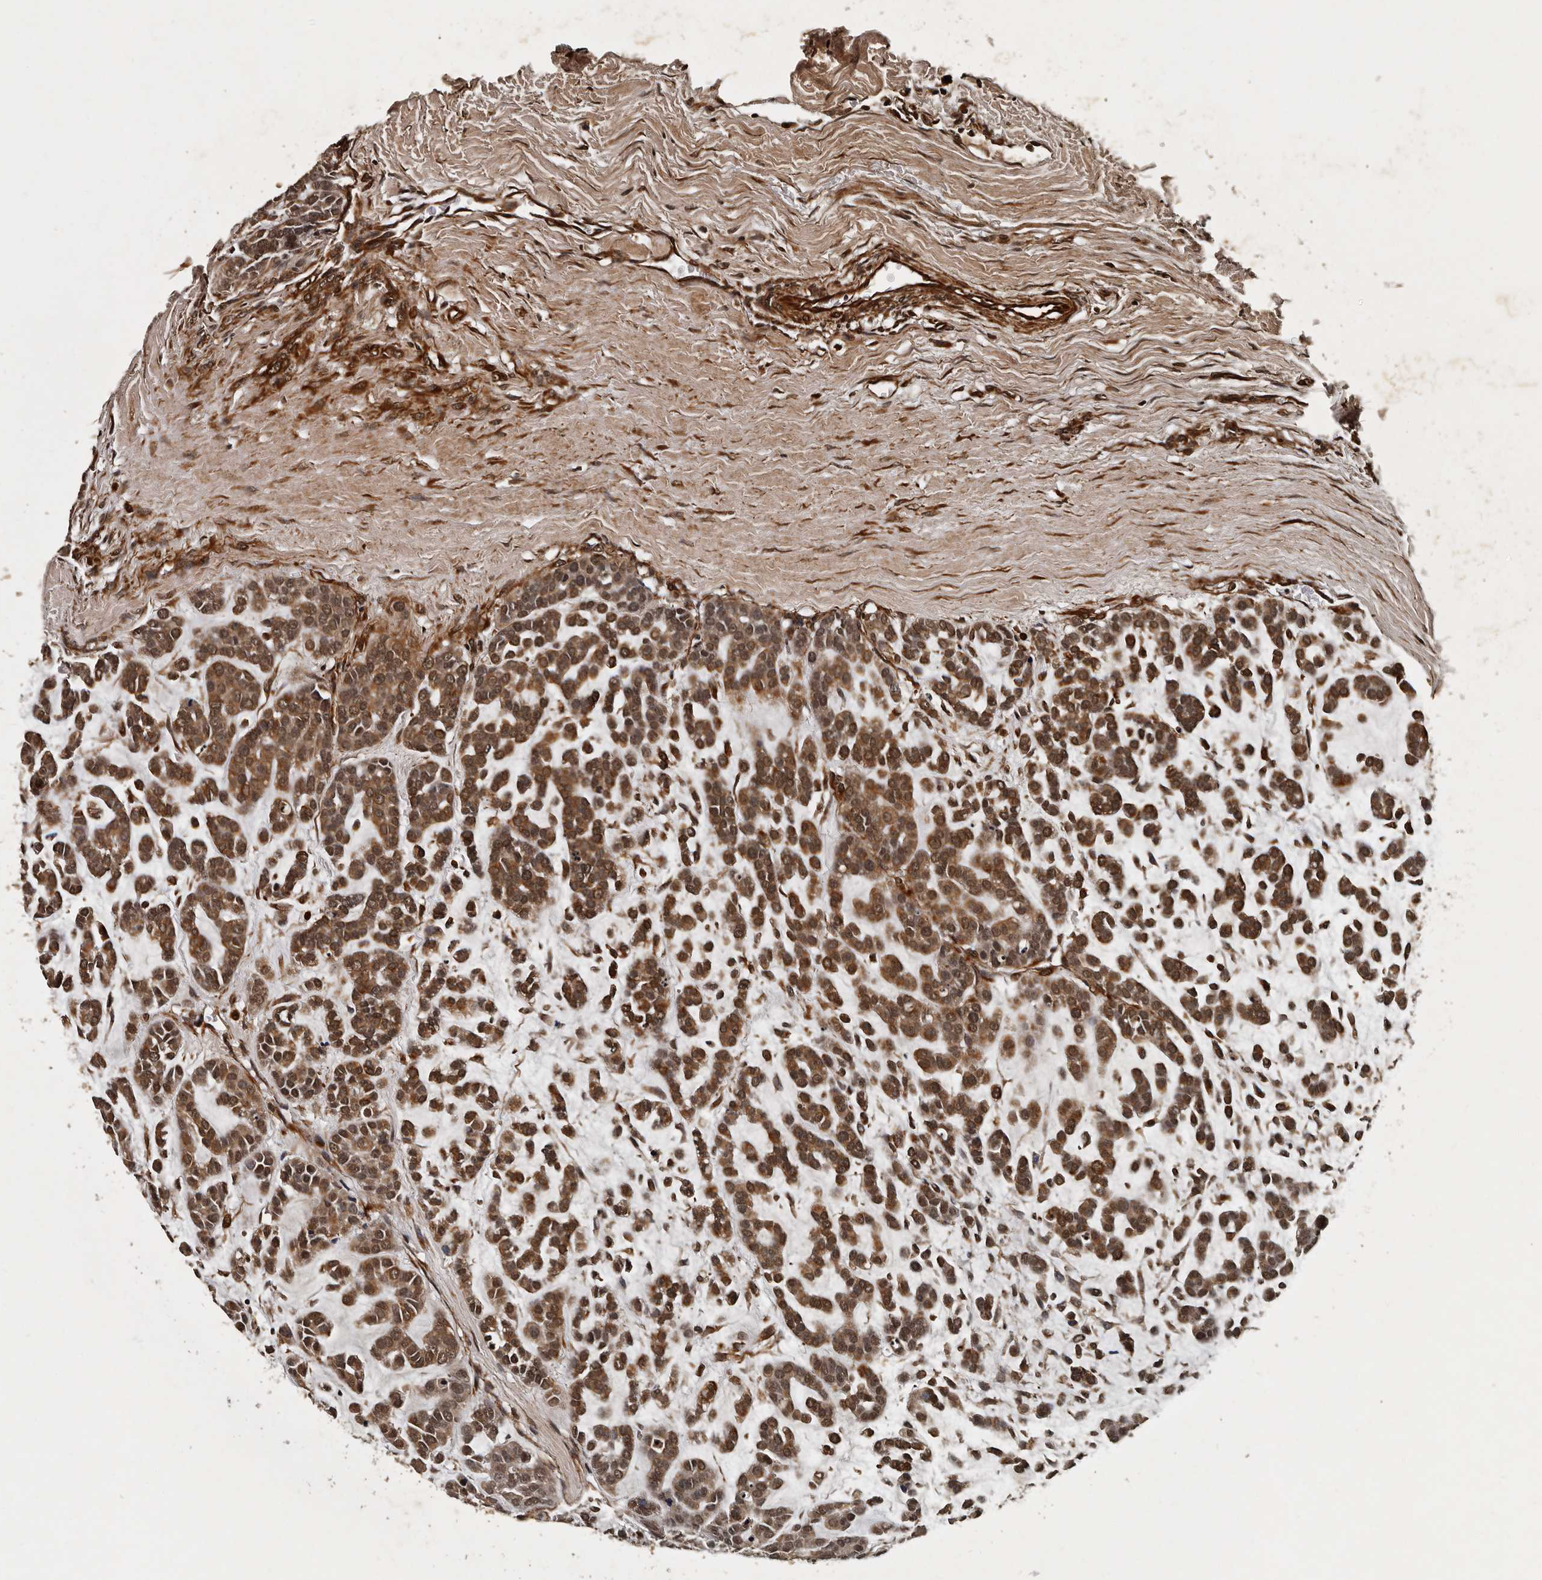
{"staining": {"intensity": "moderate", "quantity": ">75%", "location": "cytoplasmic/membranous,nuclear"}, "tissue": "head and neck cancer", "cell_type": "Tumor cells", "image_type": "cancer", "snomed": [{"axis": "morphology", "description": "Adenocarcinoma, NOS"}, {"axis": "morphology", "description": "Adenoma, NOS"}, {"axis": "topography", "description": "Head-Neck"}], "caption": "Head and neck cancer tissue shows moderate cytoplasmic/membranous and nuclear expression in approximately >75% of tumor cells", "gene": "CPNE3", "patient": {"sex": "female", "age": 55}}